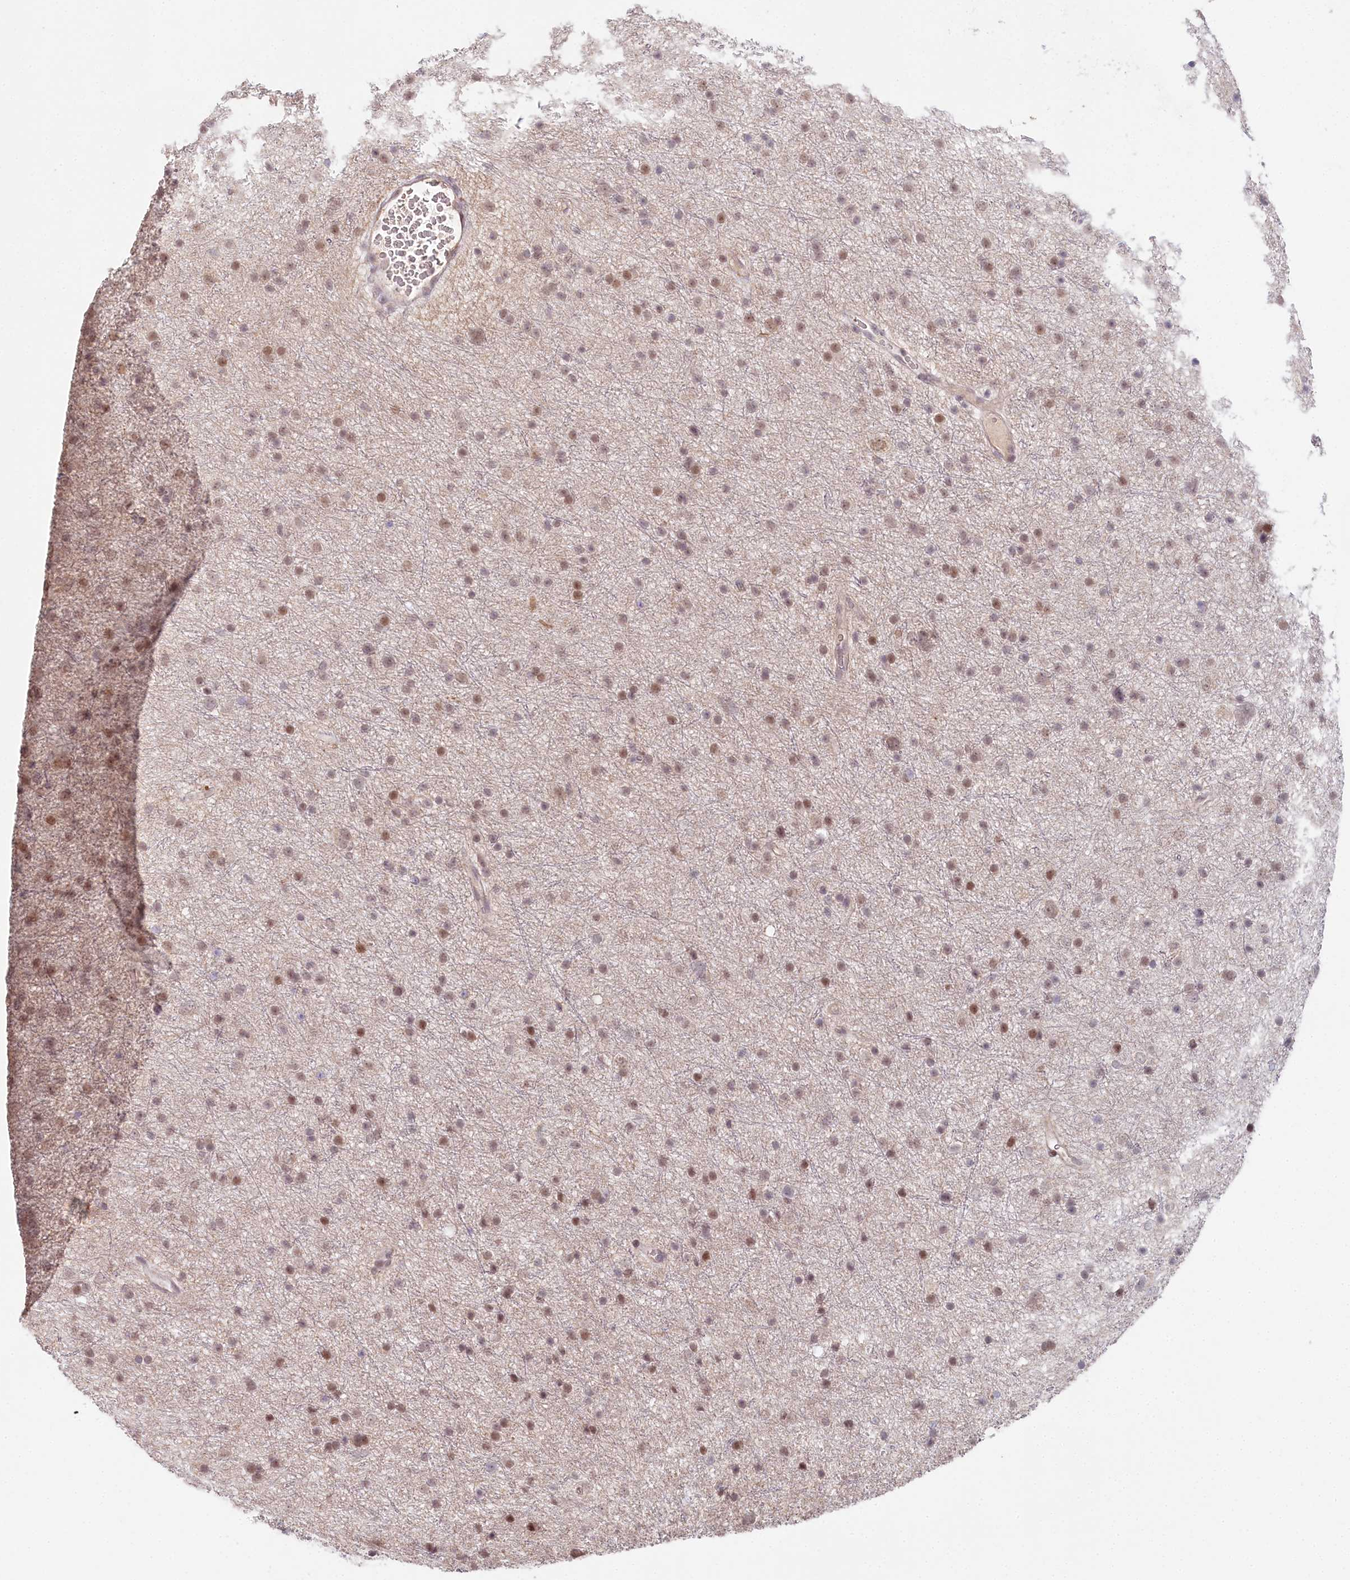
{"staining": {"intensity": "weak", "quantity": ">75%", "location": "nuclear"}, "tissue": "glioma", "cell_type": "Tumor cells", "image_type": "cancer", "snomed": [{"axis": "morphology", "description": "Glioma, malignant, Low grade"}, {"axis": "topography", "description": "Cerebral cortex"}], "caption": "A low amount of weak nuclear staining is appreciated in approximately >75% of tumor cells in glioma tissue.", "gene": "AMTN", "patient": {"sex": "female", "age": 39}}